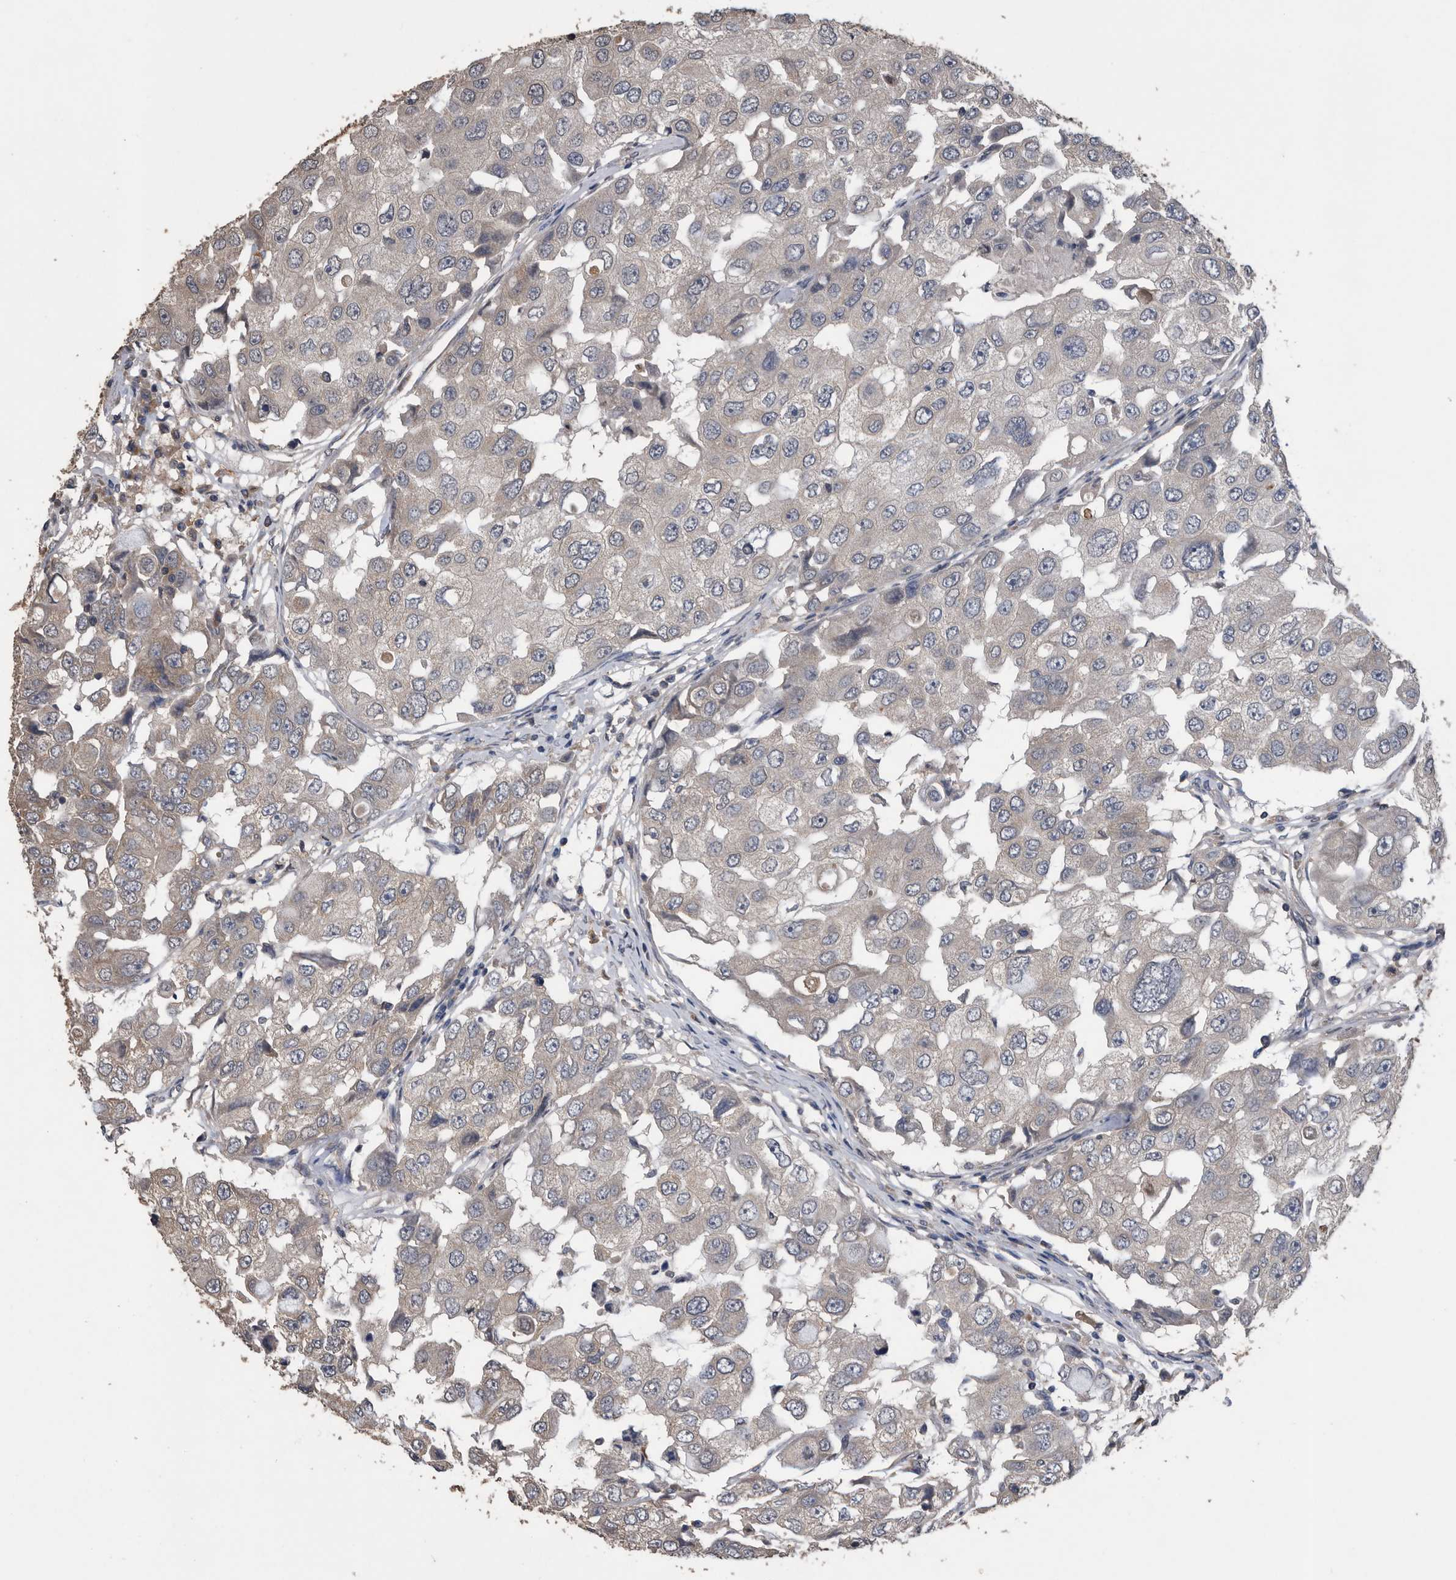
{"staining": {"intensity": "negative", "quantity": "none", "location": "none"}, "tissue": "breast cancer", "cell_type": "Tumor cells", "image_type": "cancer", "snomed": [{"axis": "morphology", "description": "Duct carcinoma"}, {"axis": "topography", "description": "Breast"}], "caption": "Immunohistochemistry image of neoplastic tissue: infiltrating ductal carcinoma (breast) stained with DAB reveals no significant protein staining in tumor cells. (DAB (3,3'-diaminobenzidine) IHC visualized using brightfield microscopy, high magnification).", "gene": "NRBP1", "patient": {"sex": "female", "age": 27}}